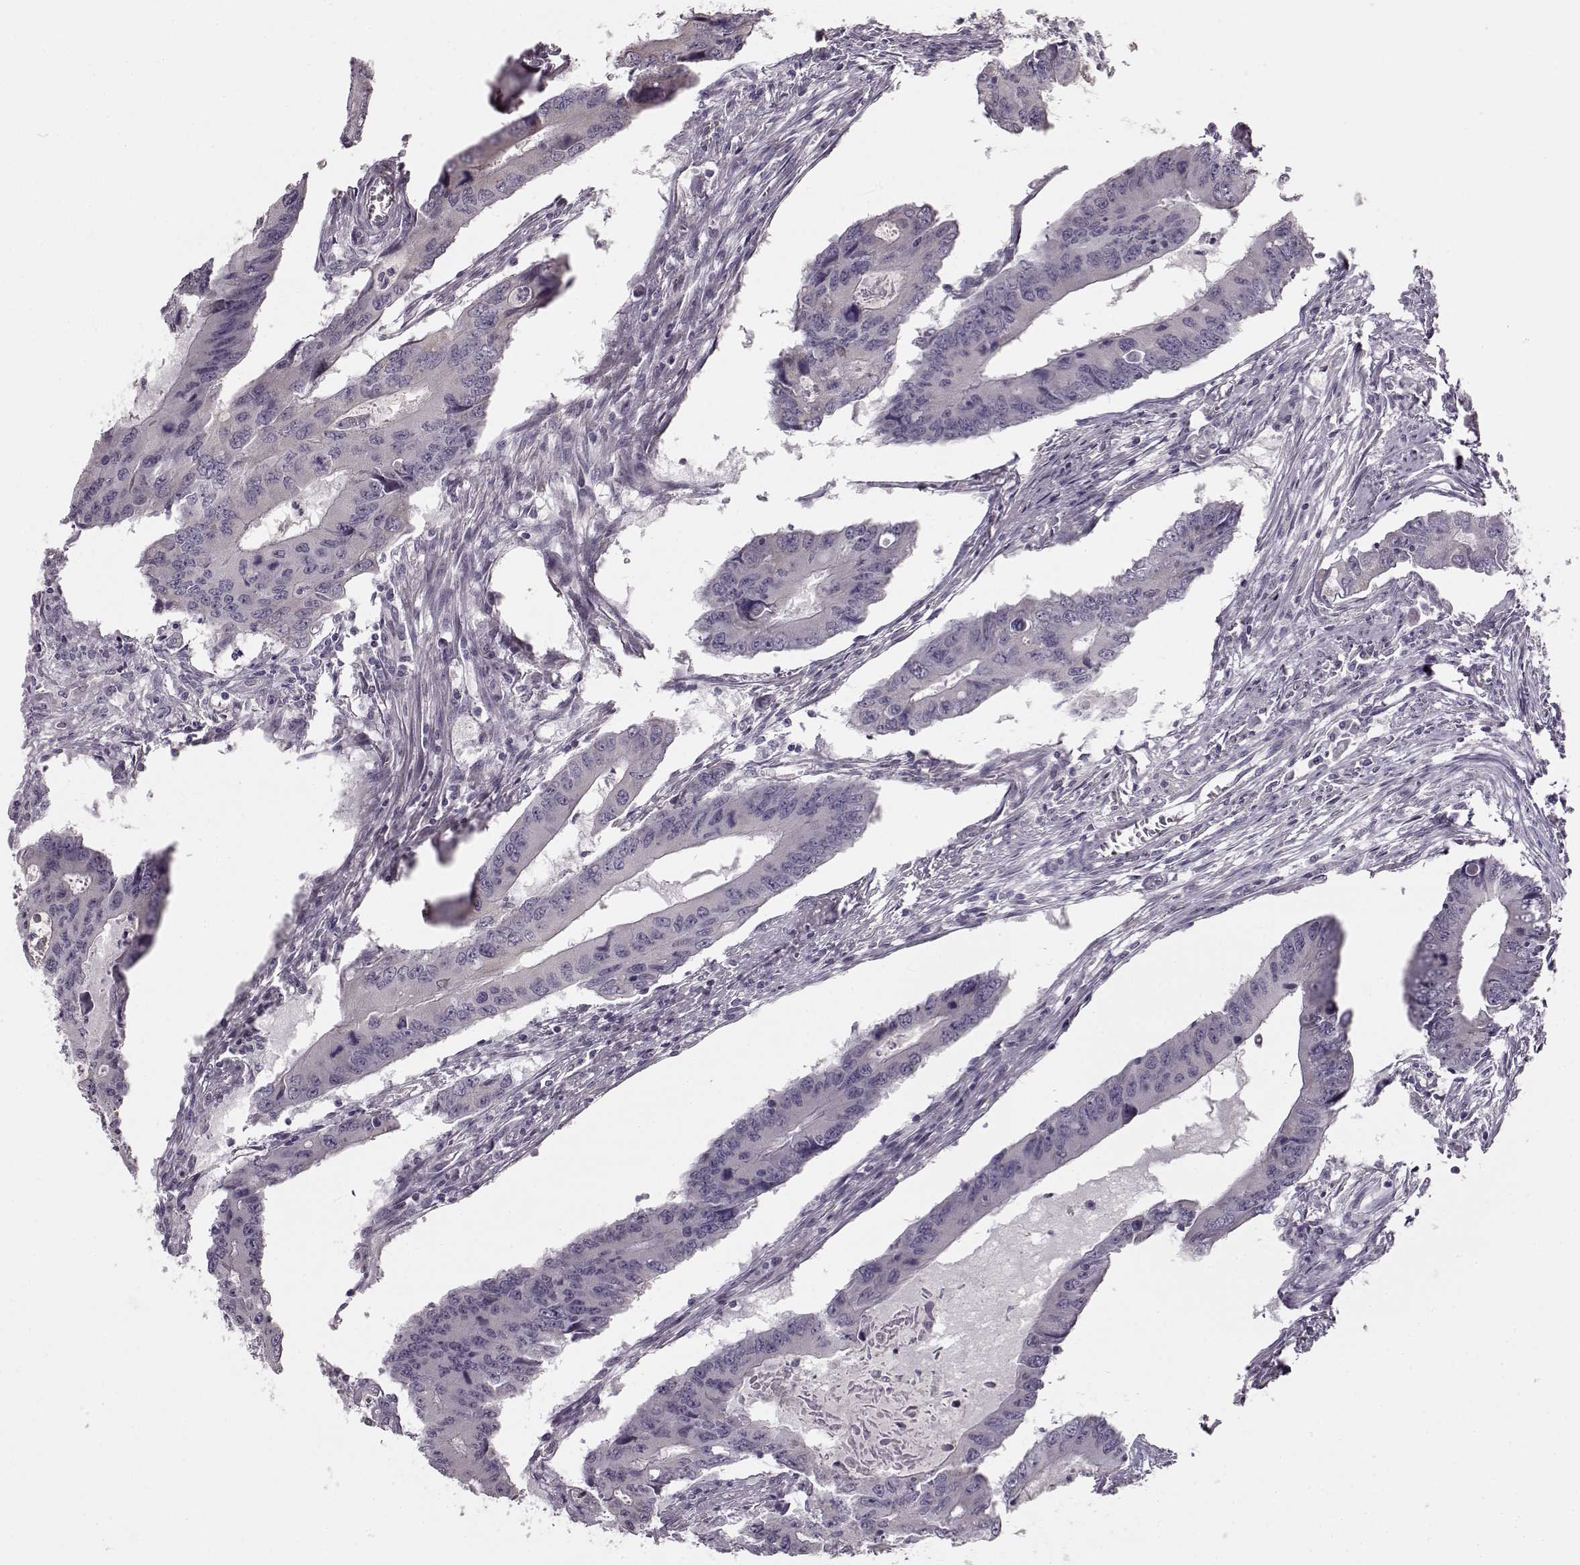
{"staining": {"intensity": "negative", "quantity": "none", "location": "none"}, "tissue": "colorectal cancer", "cell_type": "Tumor cells", "image_type": "cancer", "snomed": [{"axis": "morphology", "description": "Adenocarcinoma, NOS"}, {"axis": "topography", "description": "Colon"}], "caption": "Tumor cells are negative for brown protein staining in colorectal cancer (adenocarcinoma).", "gene": "MAP6D1", "patient": {"sex": "male", "age": 53}}